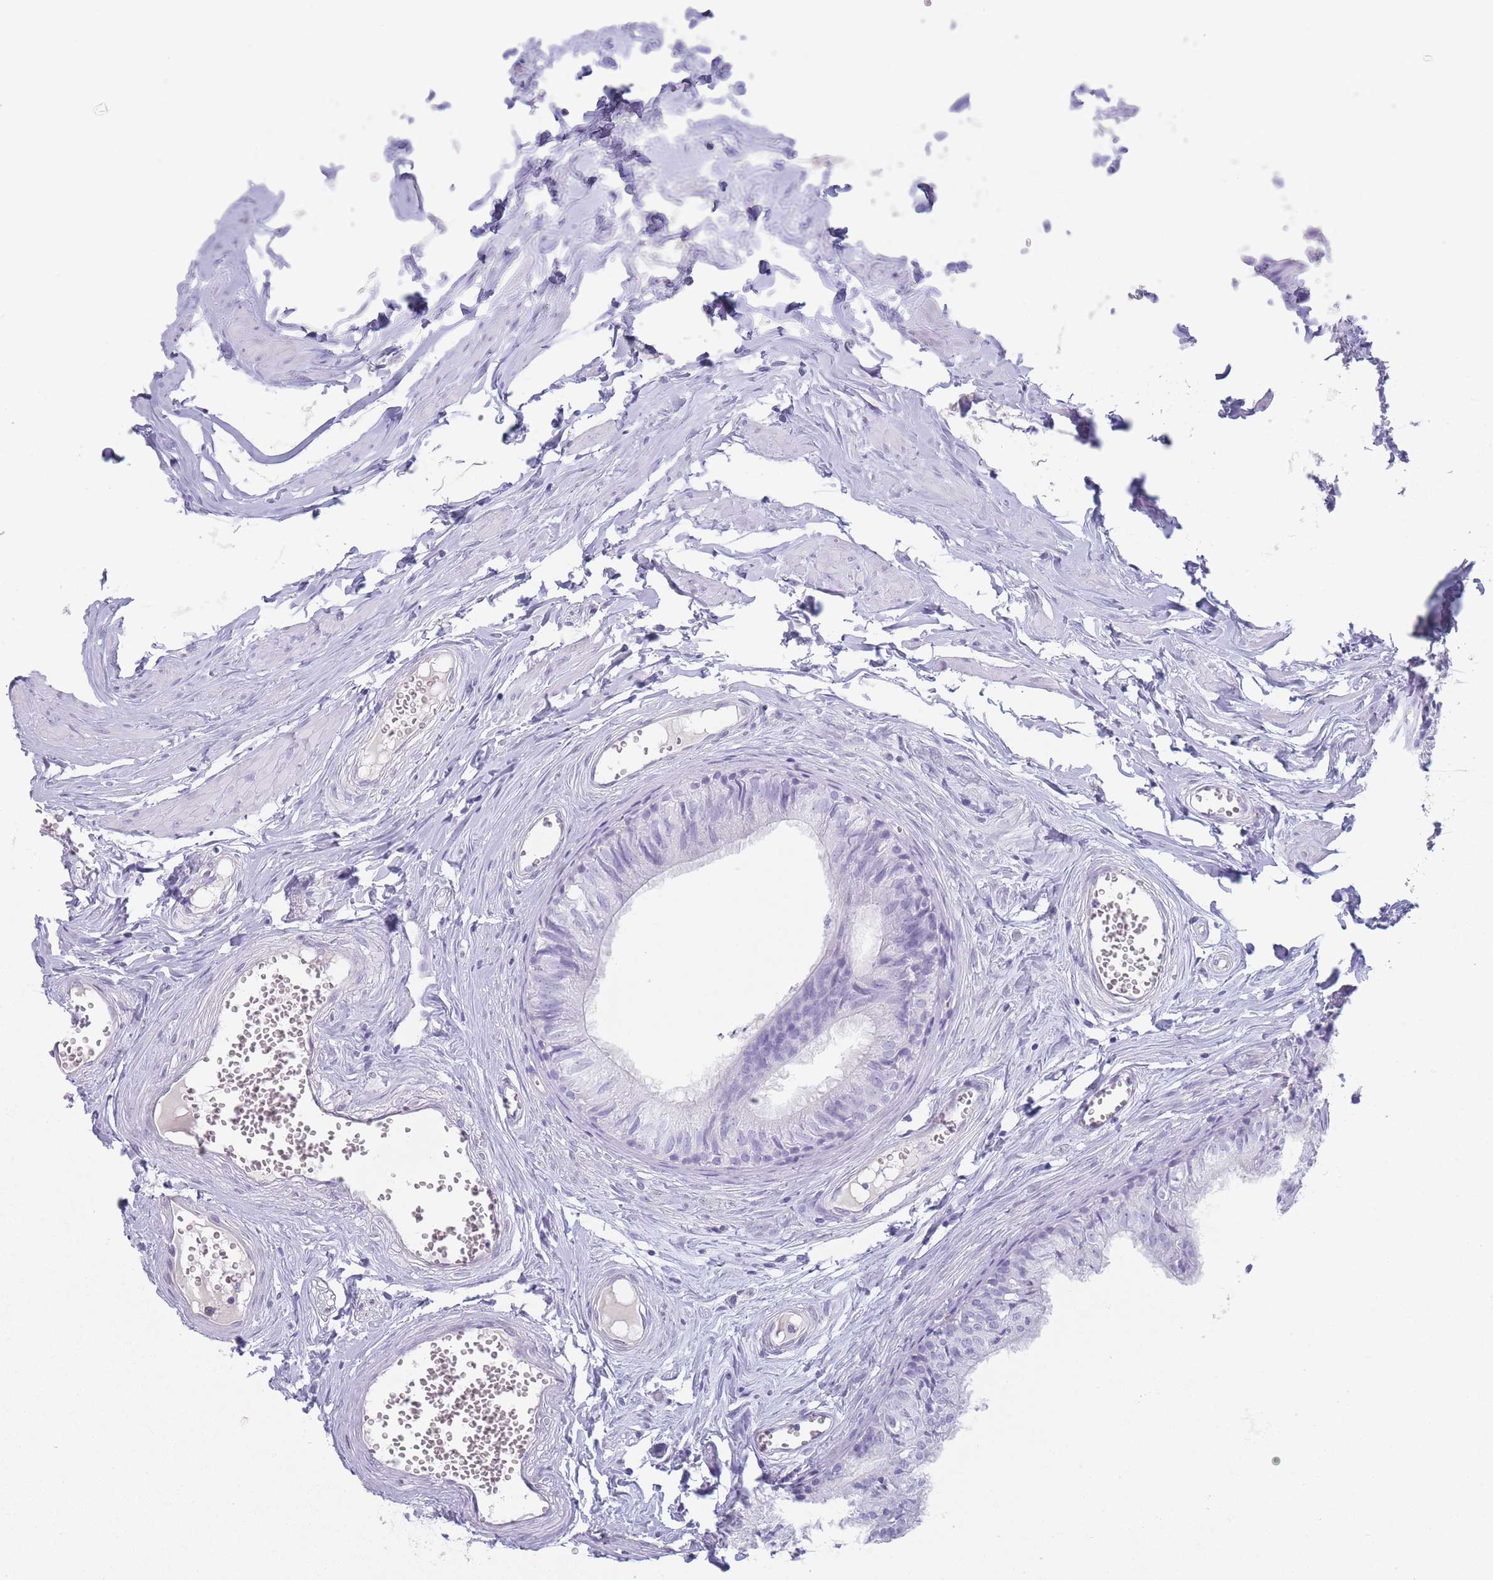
{"staining": {"intensity": "negative", "quantity": "none", "location": "none"}, "tissue": "epididymis", "cell_type": "Glandular cells", "image_type": "normal", "snomed": [{"axis": "morphology", "description": "Normal tissue, NOS"}, {"axis": "topography", "description": "Epididymis"}], "caption": "This image is of unremarkable epididymis stained with immunohistochemistry (IHC) to label a protein in brown with the nuclei are counter-stained blue. There is no expression in glandular cells. (DAB (3,3'-diaminobenzidine) immunohistochemistry, high magnification).", "gene": "GPR12", "patient": {"sex": "male", "age": 36}}